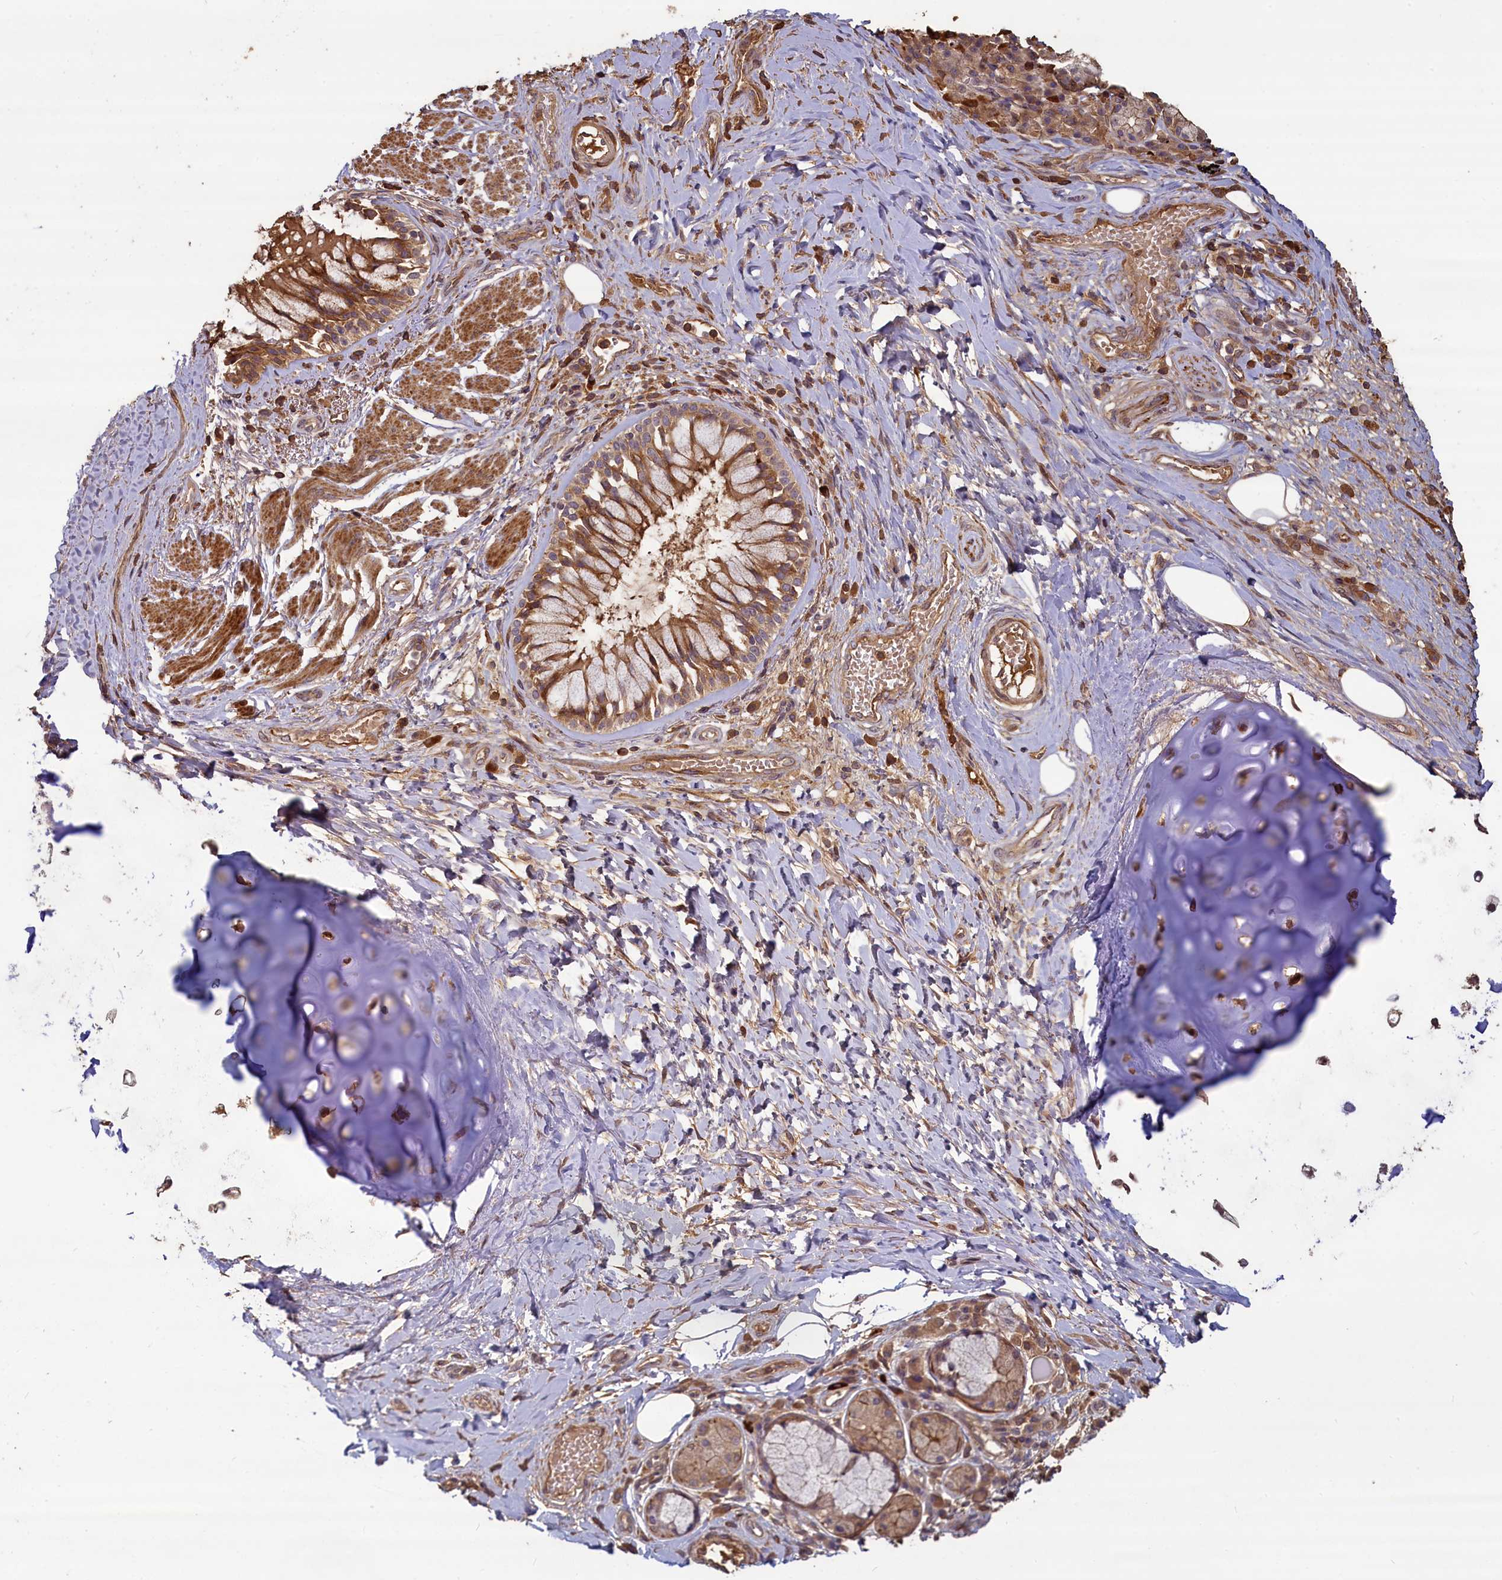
{"staining": {"intensity": "moderate", "quantity": "25%-75%", "location": "cytoplasmic/membranous"}, "tissue": "adipose tissue", "cell_type": "Adipocytes", "image_type": "normal", "snomed": [{"axis": "morphology", "description": "Normal tissue, NOS"}, {"axis": "morphology", "description": "Squamous cell carcinoma, NOS"}, {"axis": "topography", "description": "Bronchus"}, {"axis": "topography", "description": "Lung"}], "caption": "IHC (DAB (3,3'-diaminobenzidine)) staining of benign adipose tissue exhibits moderate cytoplasmic/membranous protein staining in about 25%-75% of adipocytes. Nuclei are stained in blue.", "gene": "NUDT6", "patient": {"sex": "male", "age": 64}}